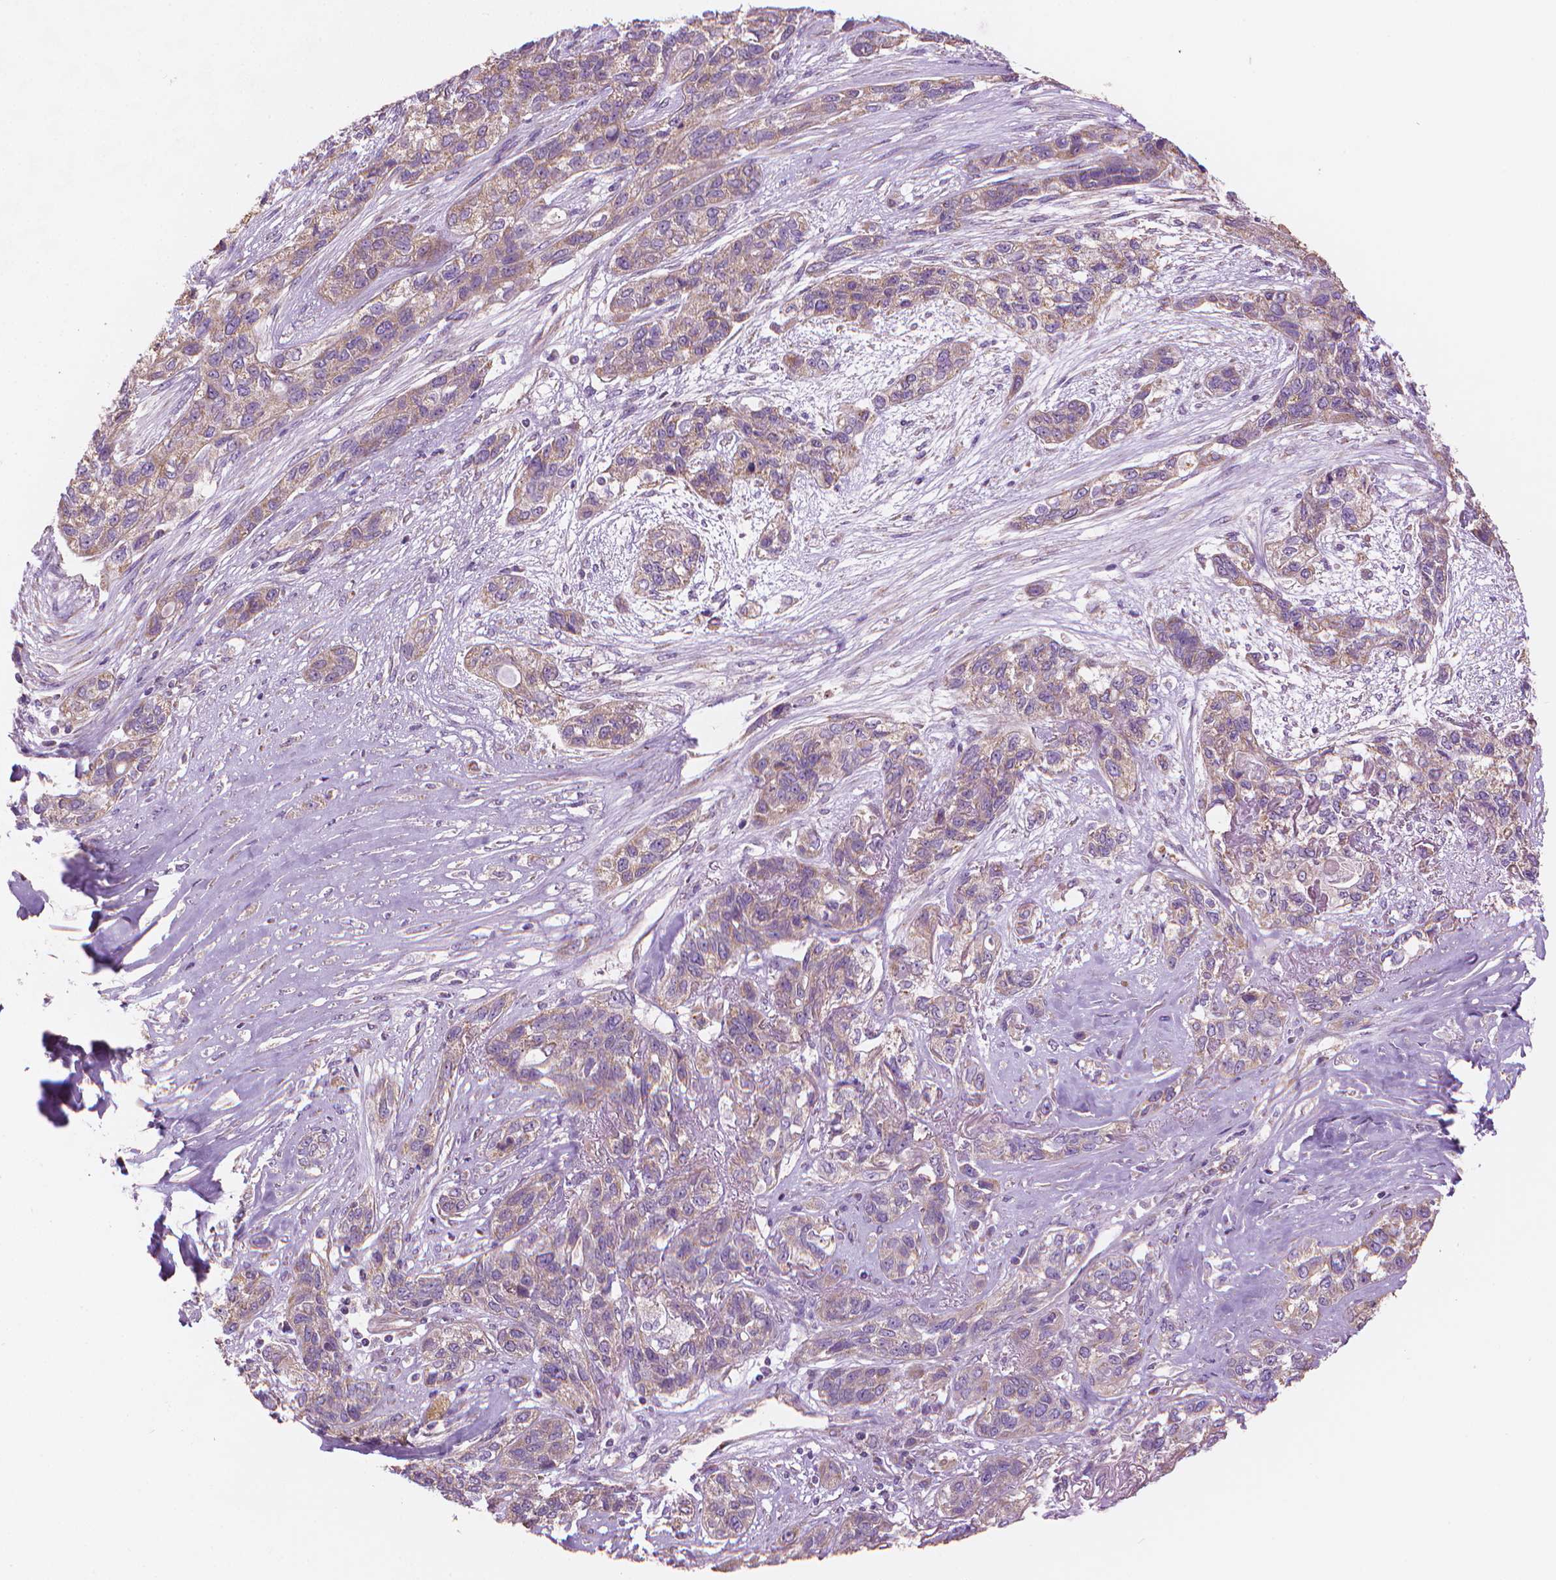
{"staining": {"intensity": "weak", "quantity": ">75%", "location": "cytoplasmic/membranous"}, "tissue": "lung cancer", "cell_type": "Tumor cells", "image_type": "cancer", "snomed": [{"axis": "morphology", "description": "Squamous cell carcinoma, NOS"}, {"axis": "topography", "description": "Lung"}], "caption": "The image exhibits staining of lung squamous cell carcinoma, revealing weak cytoplasmic/membranous protein expression (brown color) within tumor cells. Immunohistochemistry (ihc) stains the protein of interest in brown and the nuclei are stained blue.", "gene": "TTC29", "patient": {"sex": "female", "age": 70}}